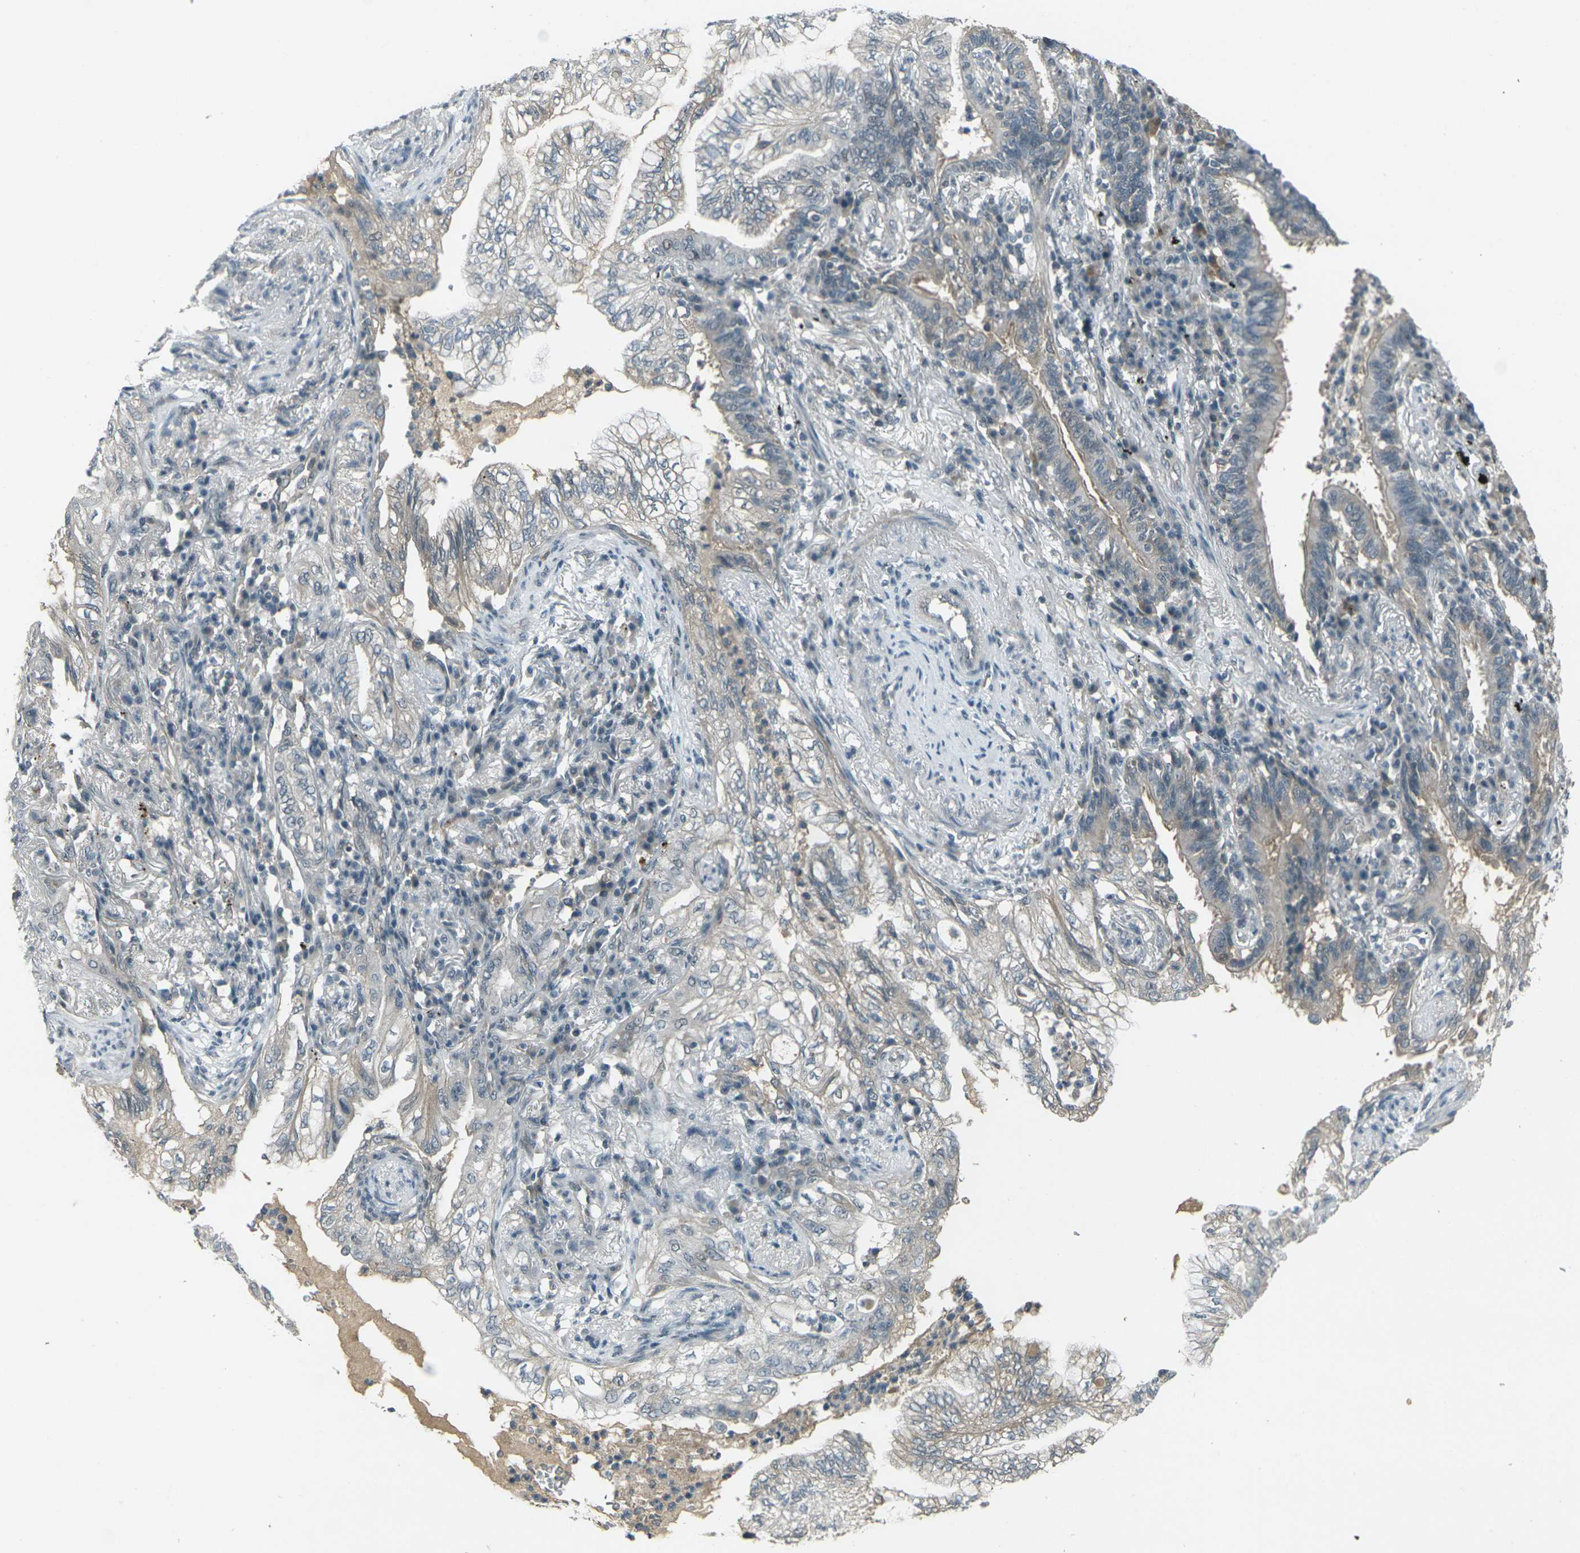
{"staining": {"intensity": "weak", "quantity": "<25%", "location": "cytoplasmic/membranous"}, "tissue": "lung cancer", "cell_type": "Tumor cells", "image_type": "cancer", "snomed": [{"axis": "morphology", "description": "Normal tissue, NOS"}, {"axis": "morphology", "description": "Adenocarcinoma, NOS"}, {"axis": "topography", "description": "Bronchus"}, {"axis": "topography", "description": "Lung"}], "caption": "The IHC image has no significant positivity in tumor cells of lung cancer tissue.", "gene": "GPR19", "patient": {"sex": "female", "age": 70}}